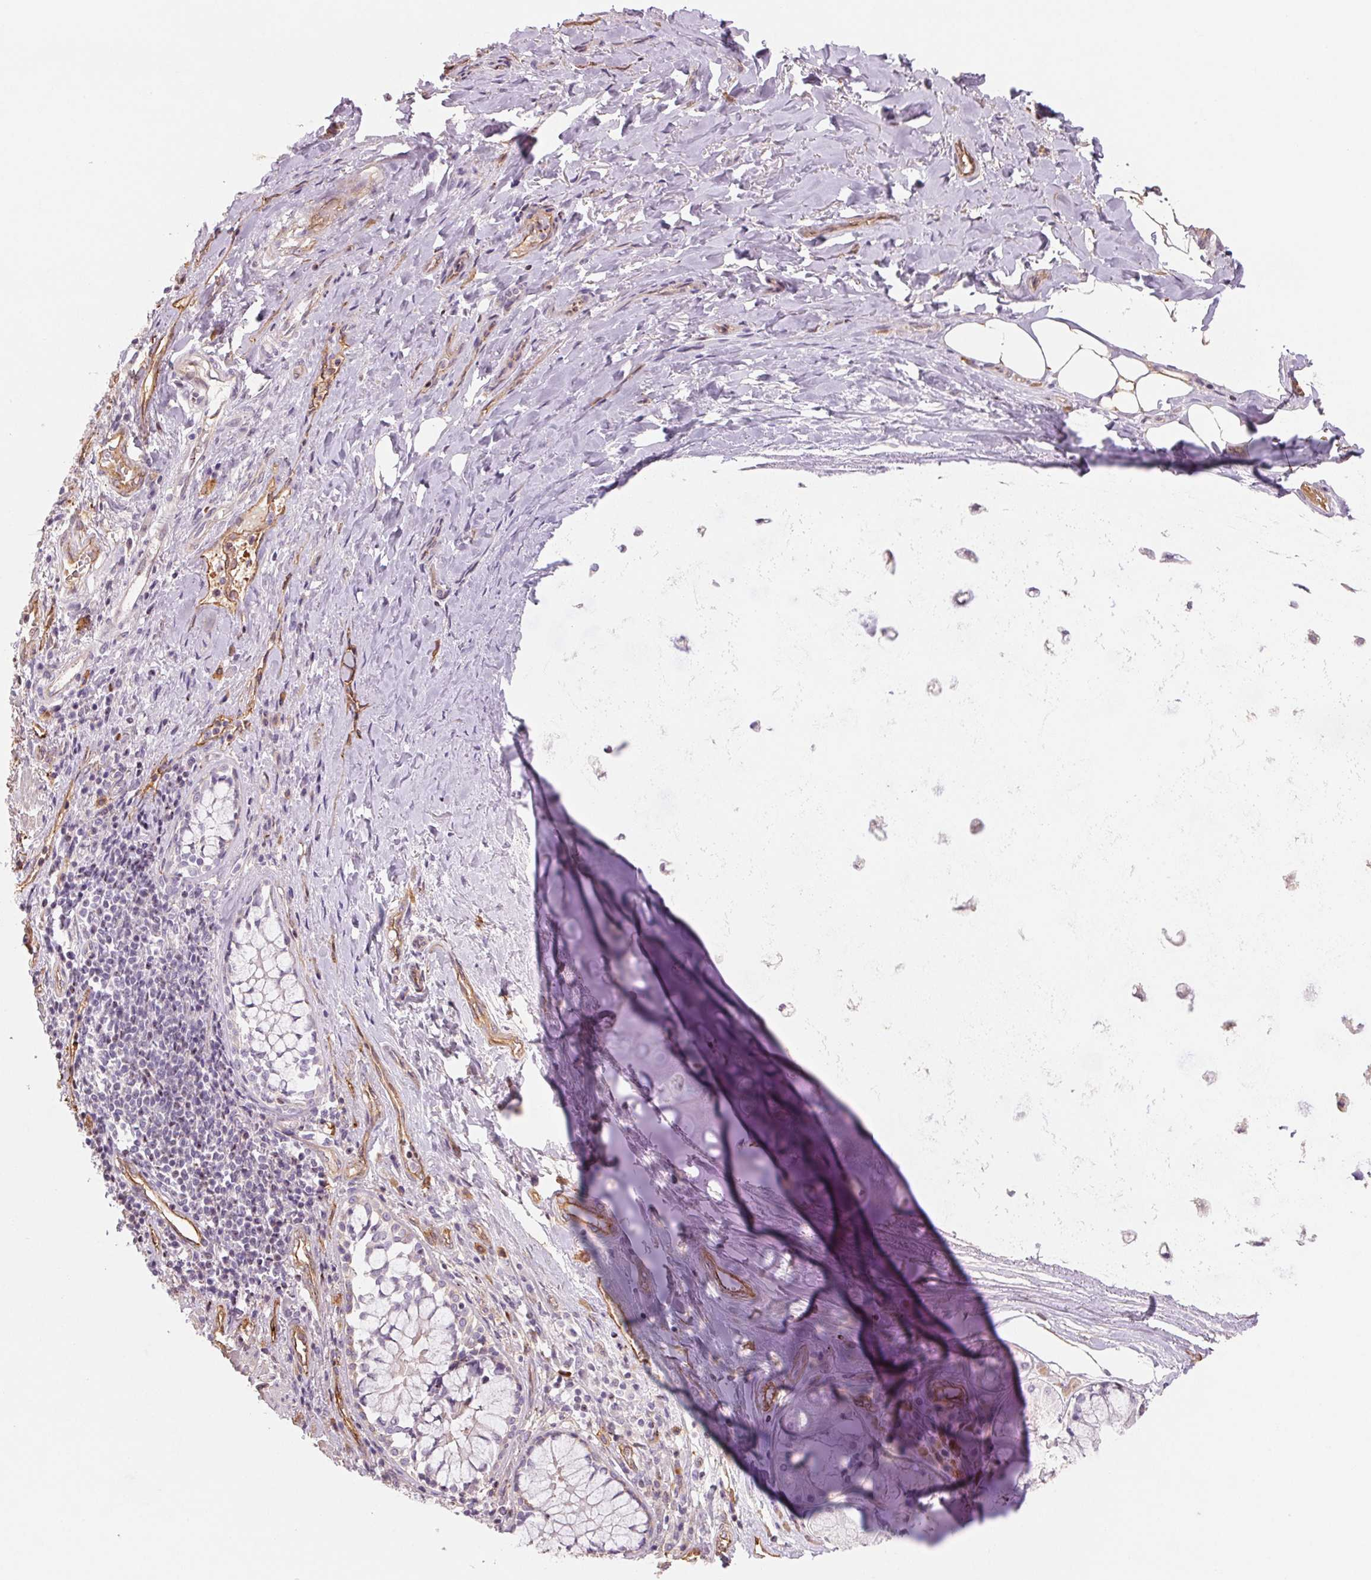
{"staining": {"intensity": "weak", "quantity": "25%-75%", "location": "cytoplasmic/membranous"}, "tissue": "adipose tissue", "cell_type": "Adipocytes", "image_type": "normal", "snomed": [{"axis": "morphology", "description": "Normal tissue, NOS"}, {"axis": "topography", "description": "Cartilage tissue"}, {"axis": "topography", "description": "Bronchus"}], "caption": "The photomicrograph shows a brown stain indicating the presence of a protein in the cytoplasmic/membranous of adipocytes in adipose tissue. (IHC, brightfield microscopy, high magnification).", "gene": "ANKRD13B", "patient": {"sex": "male", "age": 64}}